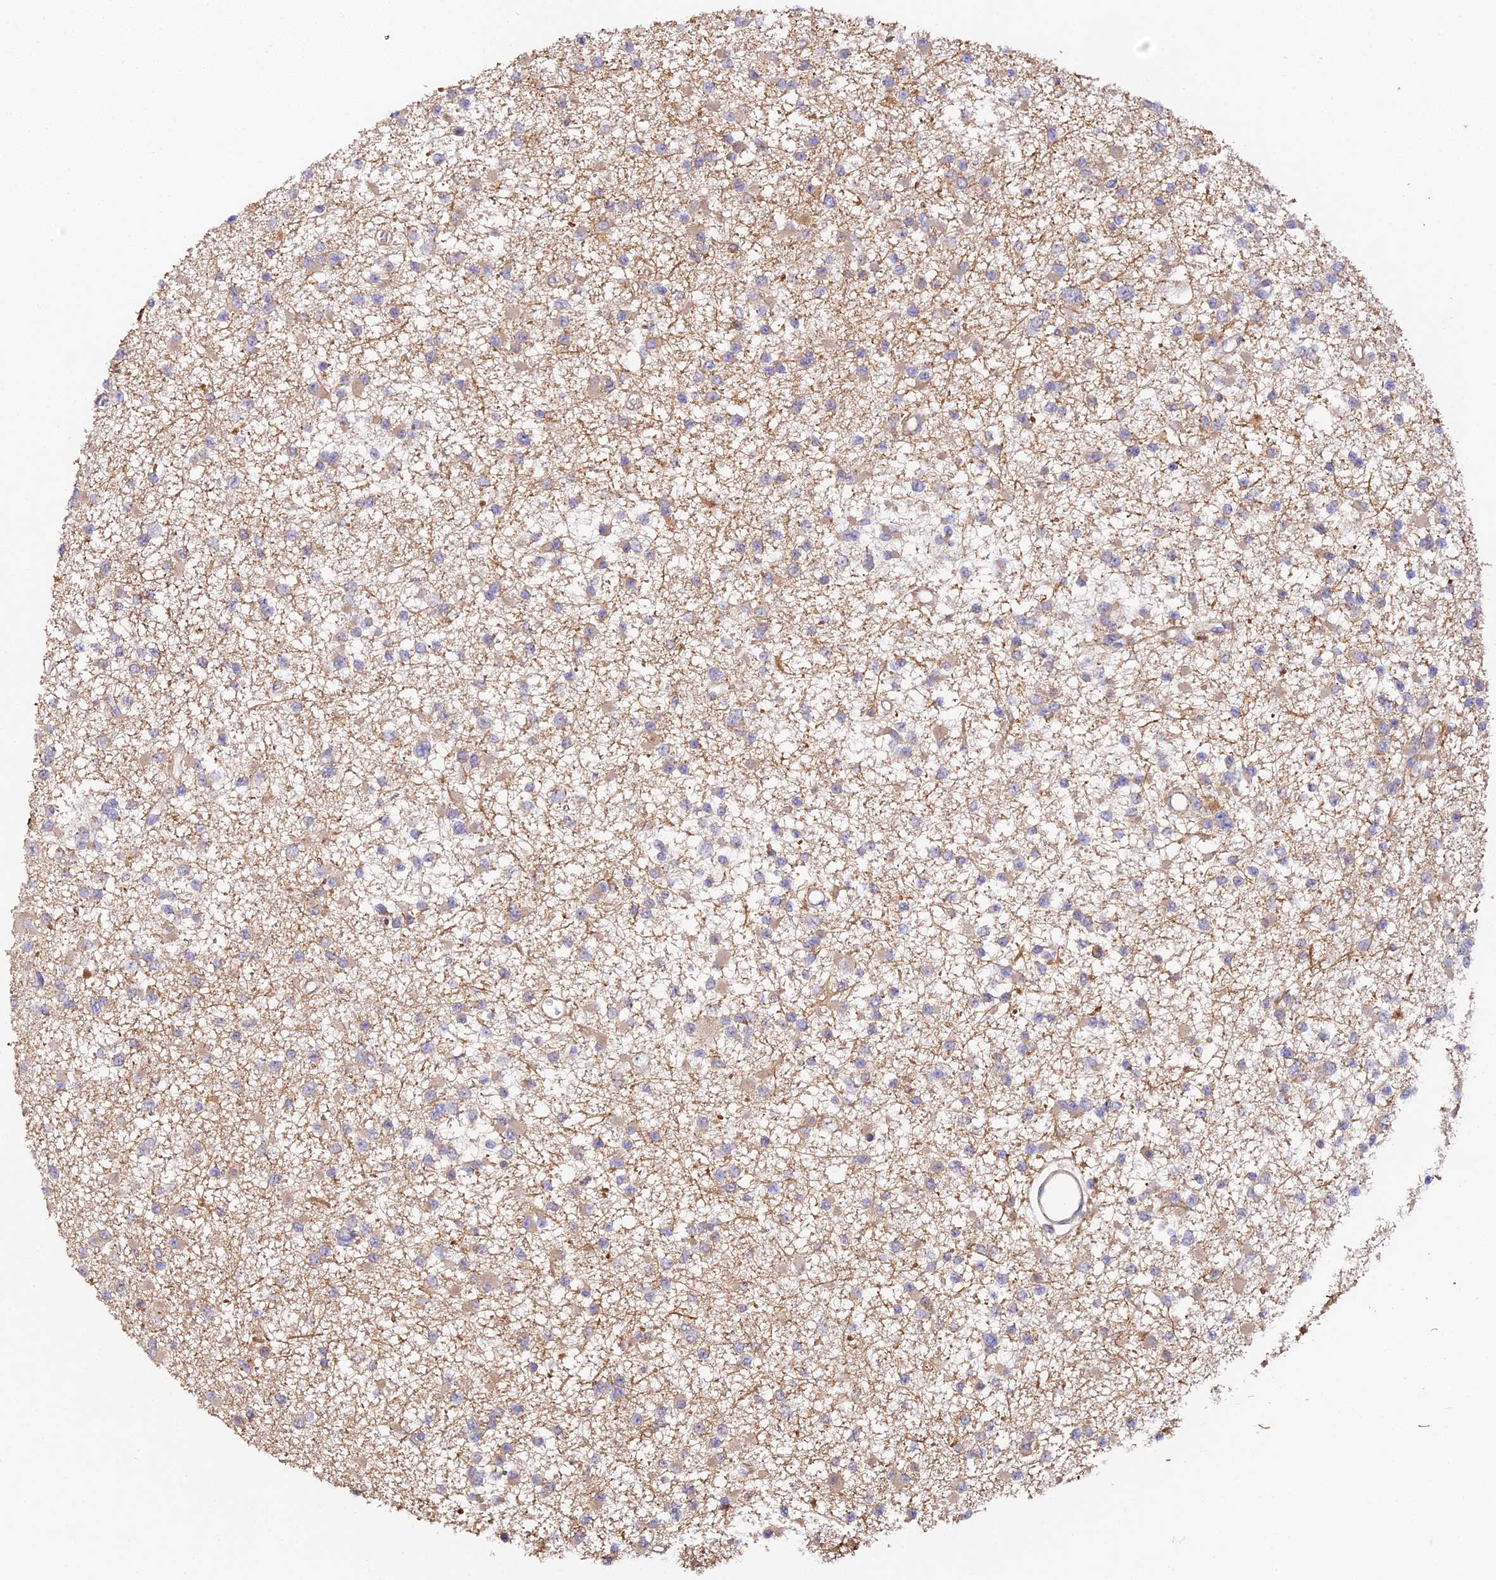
{"staining": {"intensity": "weak", "quantity": "25%-75%", "location": "cytoplasmic/membranous"}, "tissue": "glioma", "cell_type": "Tumor cells", "image_type": "cancer", "snomed": [{"axis": "morphology", "description": "Glioma, malignant, Low grade"}, {"axis": "topography", "description": "Brain"}], "caption": "This photomicrograph exhibits immunohistochemistry (IHC) staining of glioma, with low weak cytoplasmic/membranous positivity in approximately 25%-75% of tumor cells.", "gene": "TRIM26", "patient": {"sex": "female", "age": 22}}